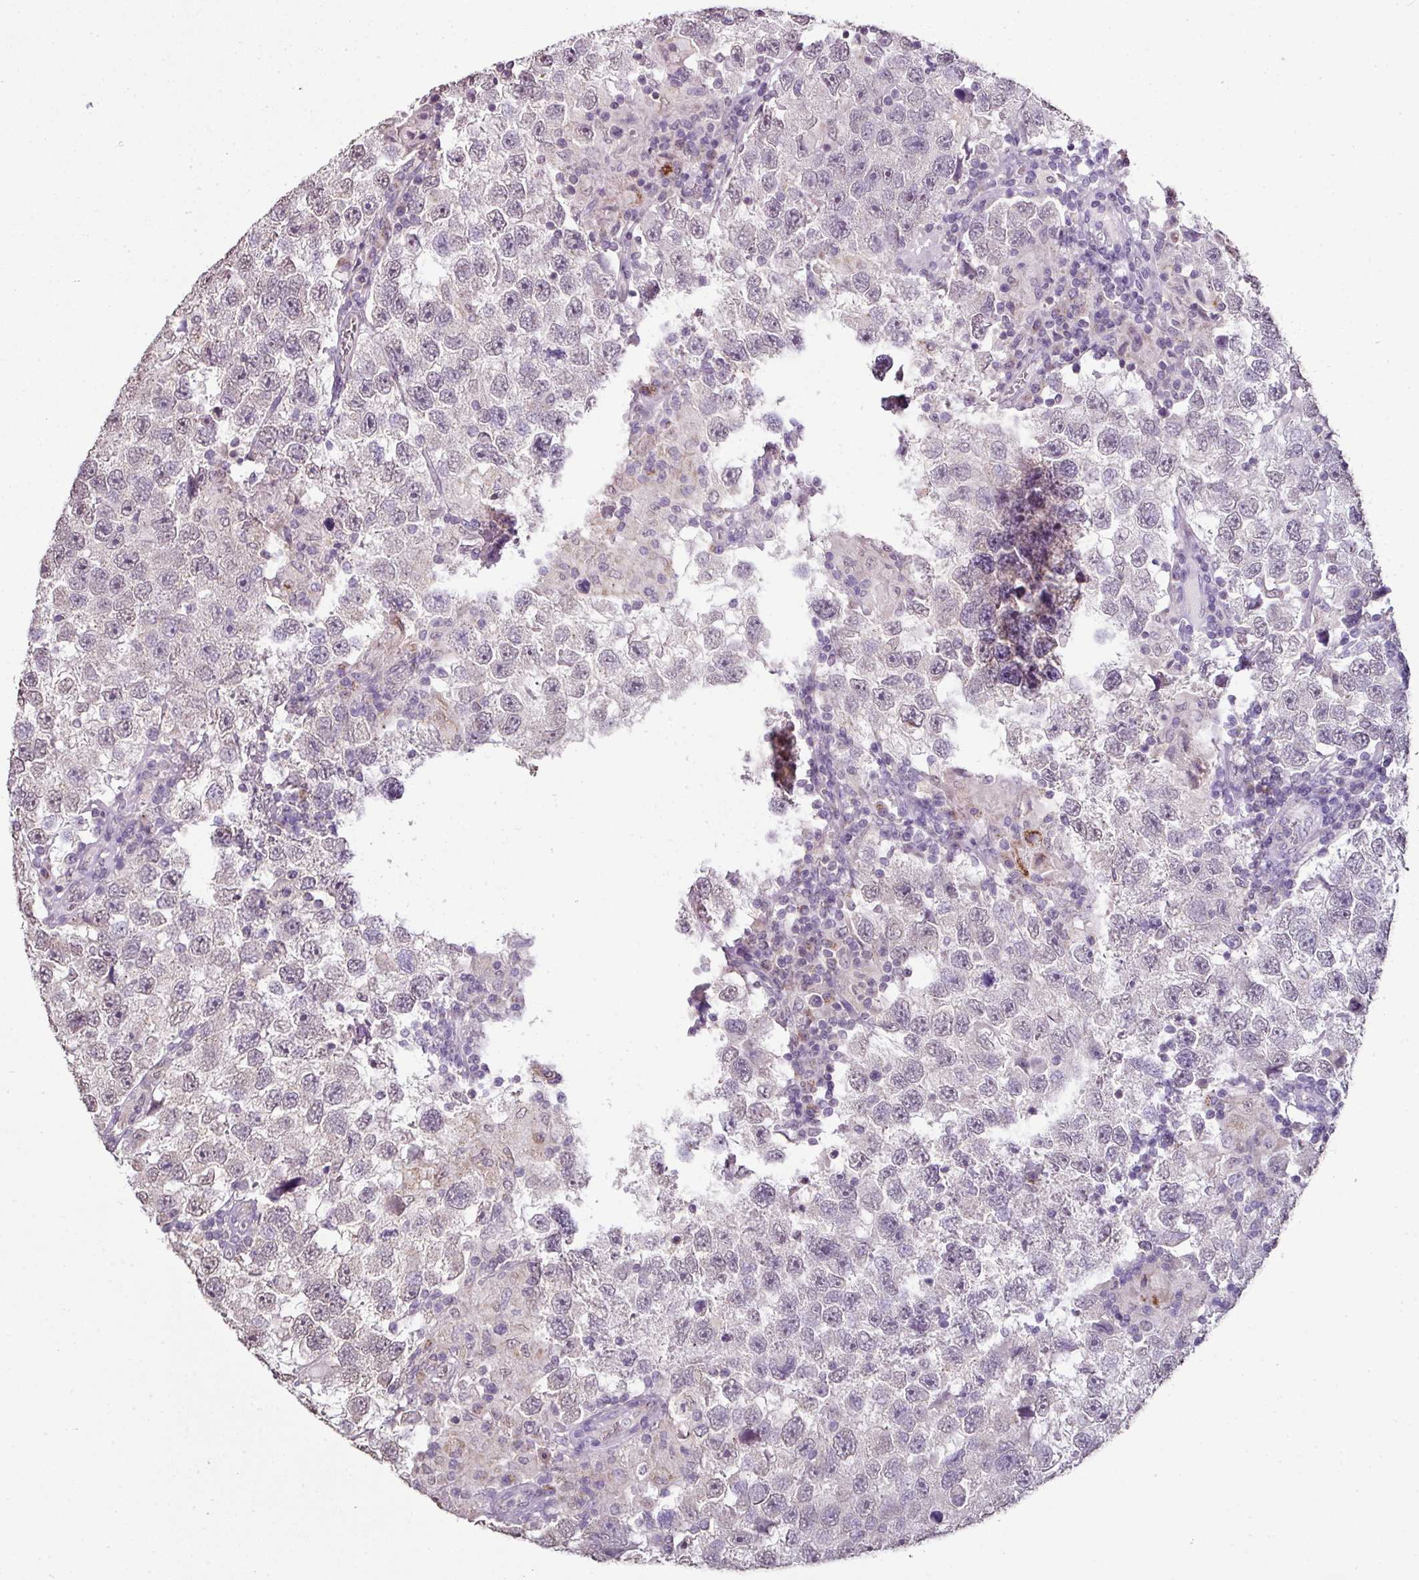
{"staining": {"intensity": "negative", "quantity": "none", "location": "none"}, "tissue": "testis cancer", "cell_type": "Tumor cells", "image_type": "cancer", "snomed": [{"axis": "morphology", "description": "Seminoma, NOS"}, {"axis": "topography", "description": "Testis"}], "caption": "The immunohistochemistry image has no significant staining in tumor cells of testis seminoma tissue. (DAB (3,3'-diaminobenzidine) immunohistochemistry, high magnification).", "gene": "JPH2", "patient": {"sex": "male", "age": 26}}